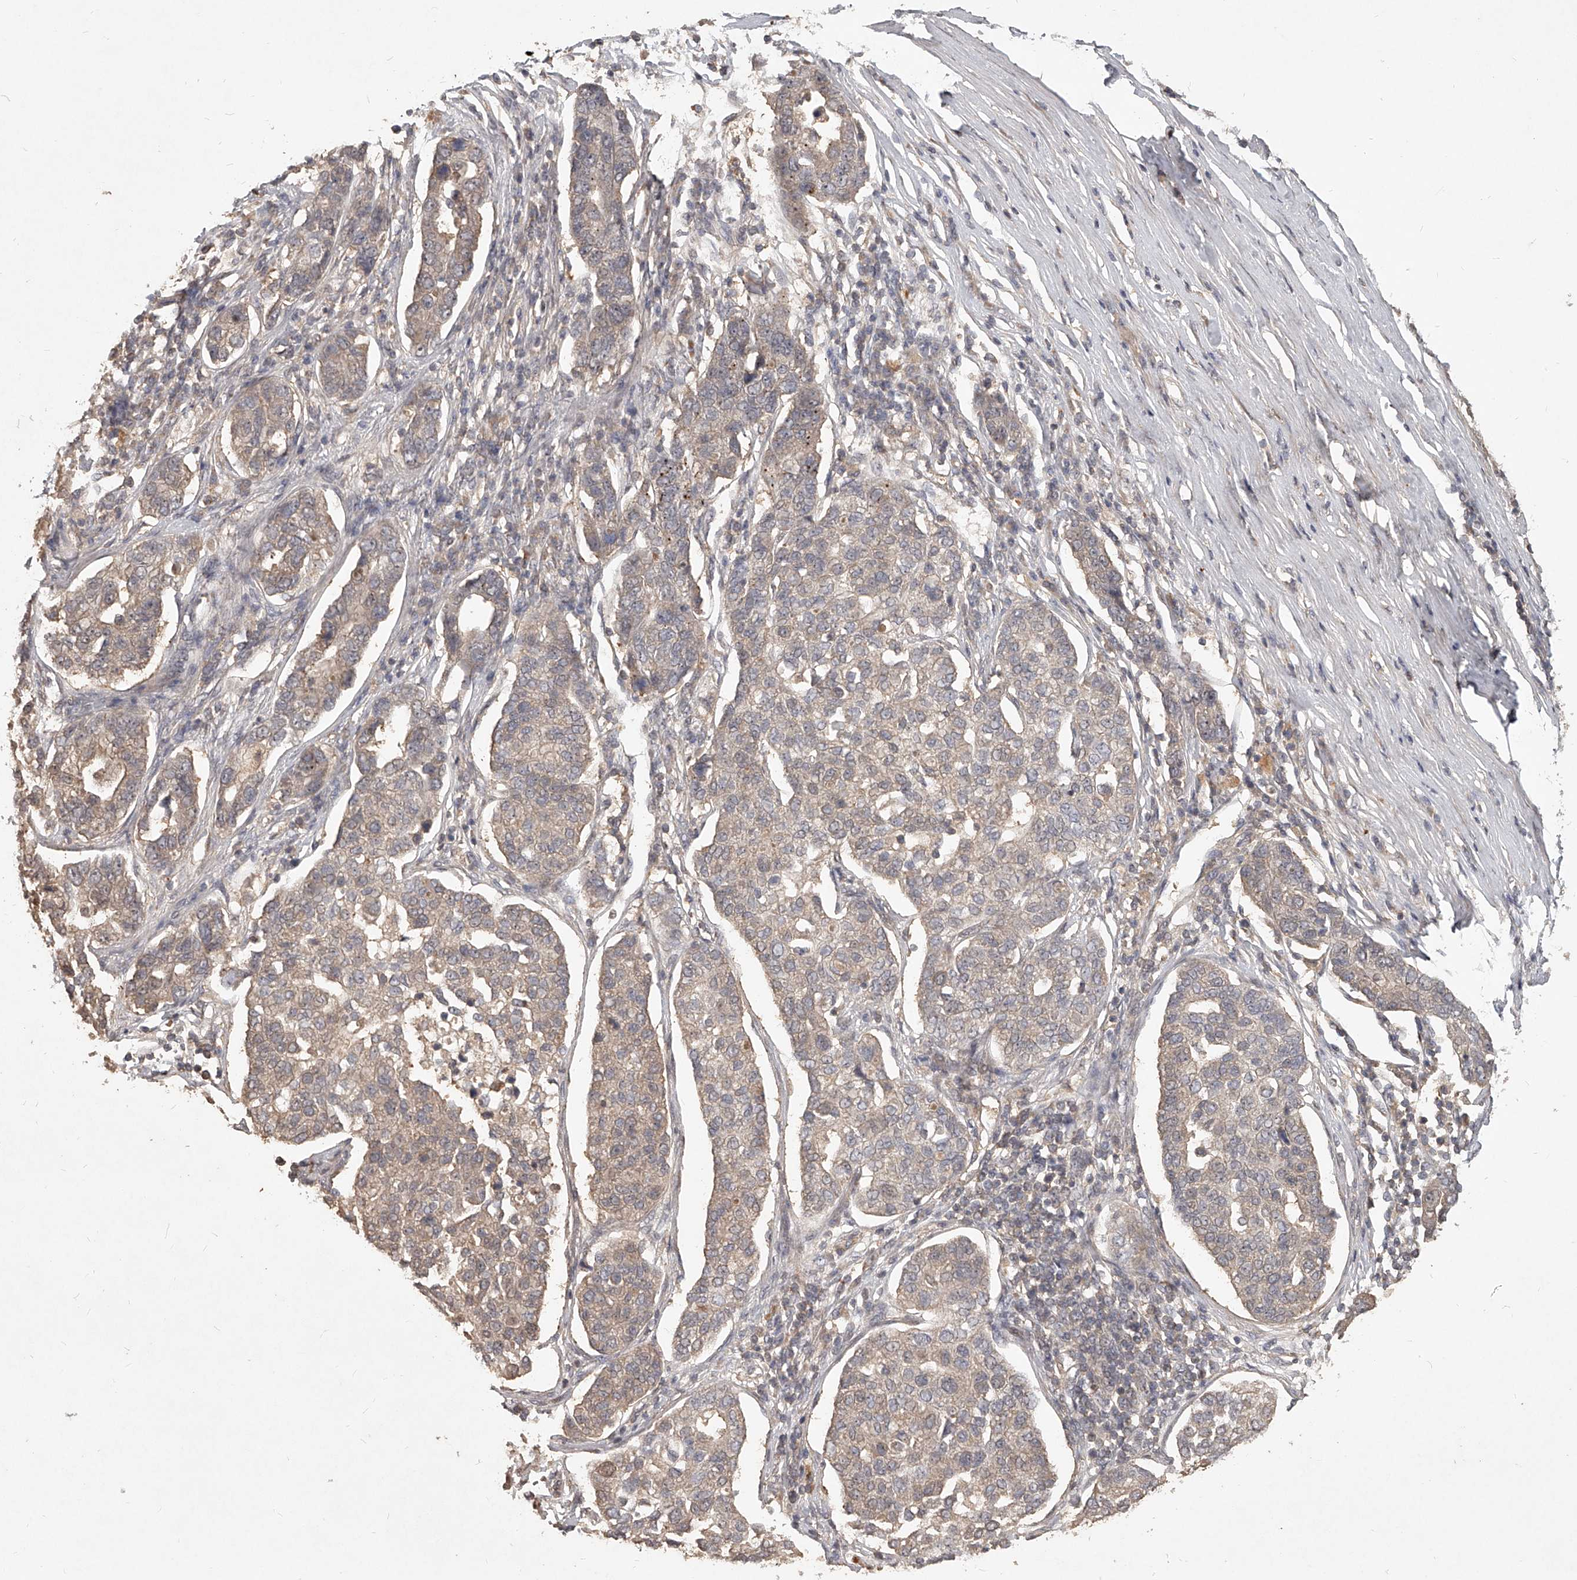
{"staining": {"intensity": "weak", "quantity": "<25%", "location": "cytoplasmic/membranous"}, "tissue": "pancreatic cancer", "cell_type": "Tumor cells", "image_type": "cancer", "snomed": [{"axis": "morphology", "description": "Adenocarcinoma, NOS"}, {"axis": "topography", "description": "Pancreas"}], "caption": "DAB immunohistochemical staining of human adenocarcinoma (pancreatic) shows no significant positivity in tumor cells.", "gene": "SLC37A1", "patient": {"sex": "female", "age": 61}}